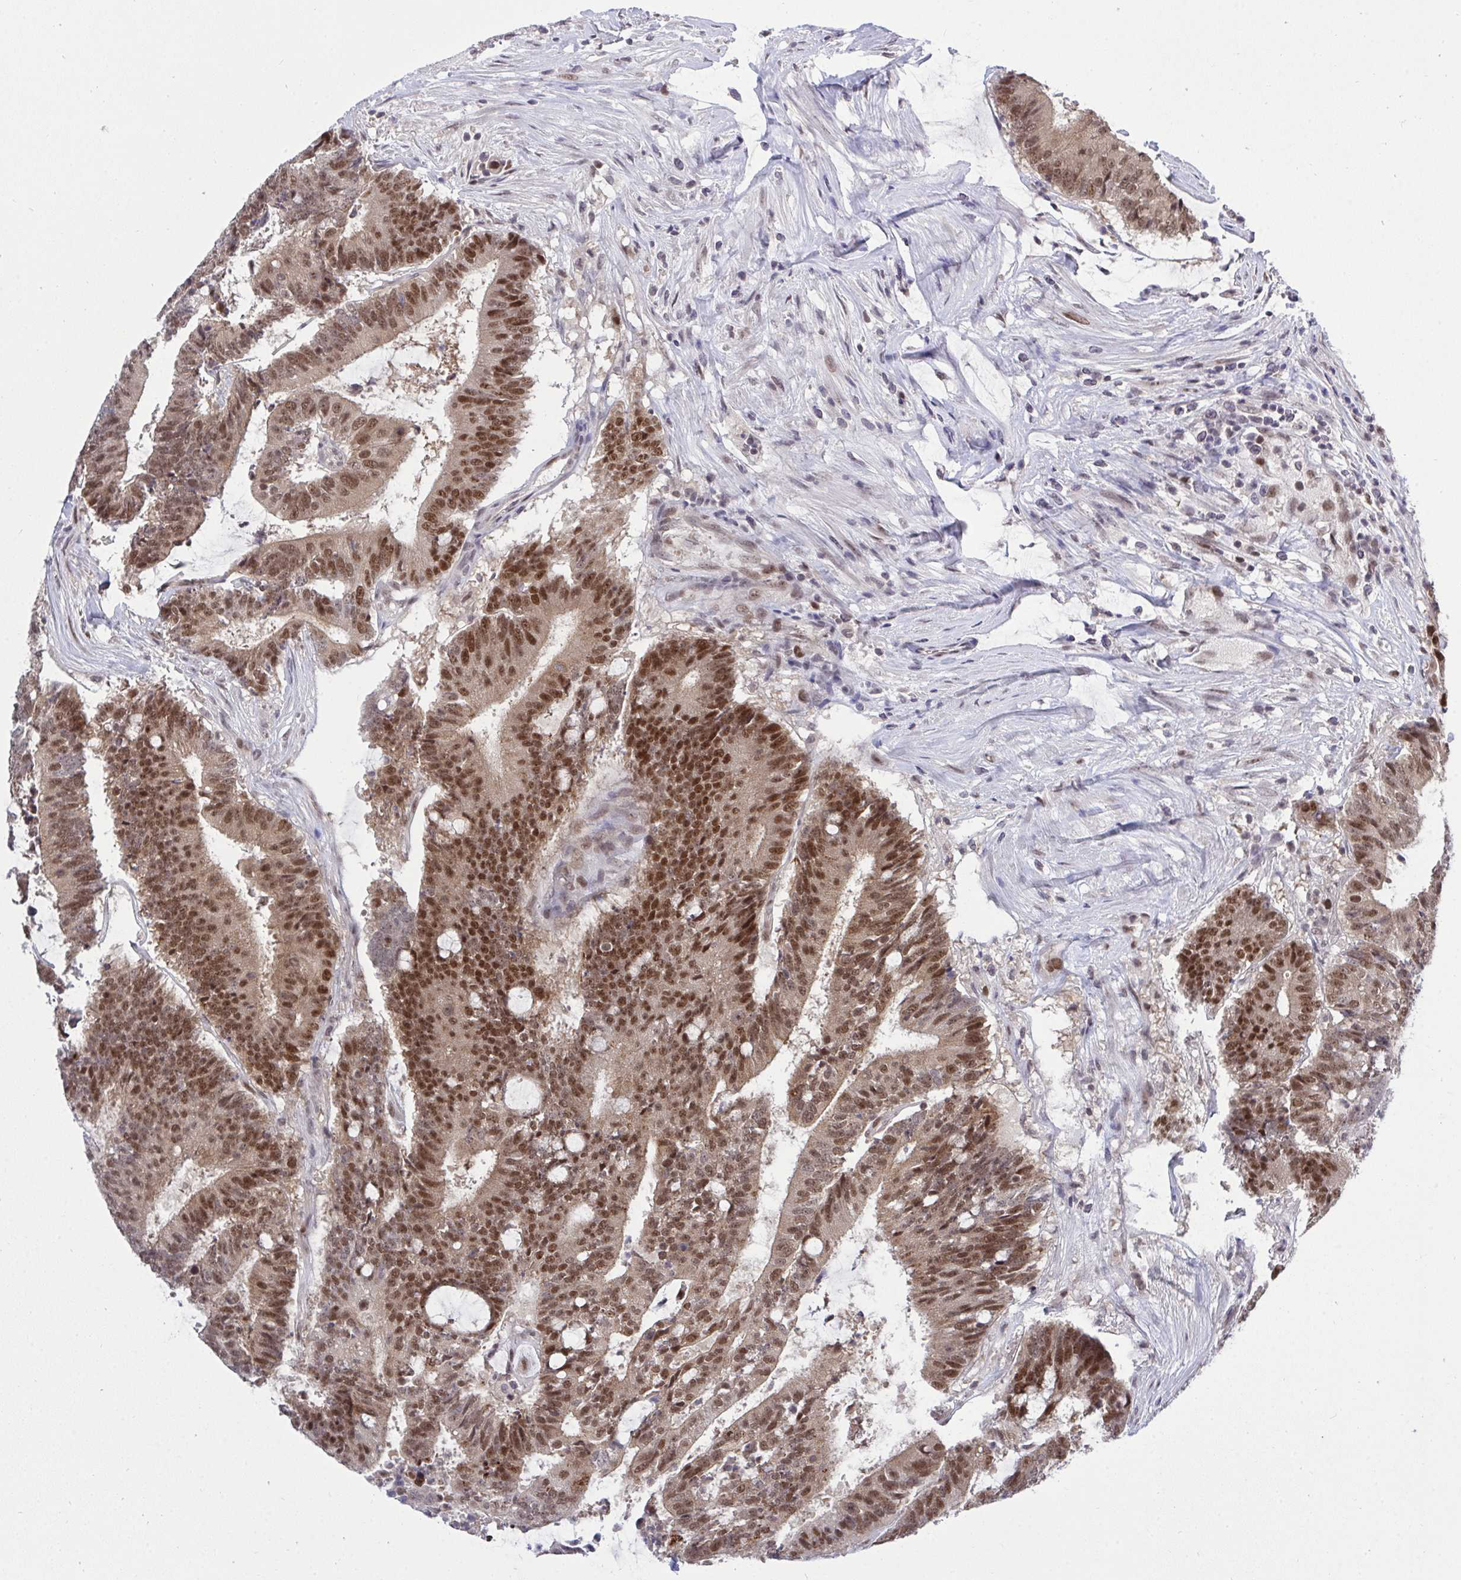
{"staining": {"intensity": "moderate", "quantity": ">75%", "location": "nuclear"}, "tissue": "colorectal cancer", "cell_type": "Tumor cells", "image_type": "cancer", "snomed": [{"axis": "morphology", "description": "Adenocarcinoma, NOS"}, {"axis": "topography", "description": "Colon"}], "caption": "IHC staining of colorectal cancer, which exhibits medium levels of moderate nuclear expression in approximately >75% of tumor cells indicating moderate nuclear protein expression. The staining was performed using DAB (brown) for protein detection and nuclei were counterstained in hematoxylin (blue).", "gene": "RFC4", "patient": {"sex": "female", "age": 43}}